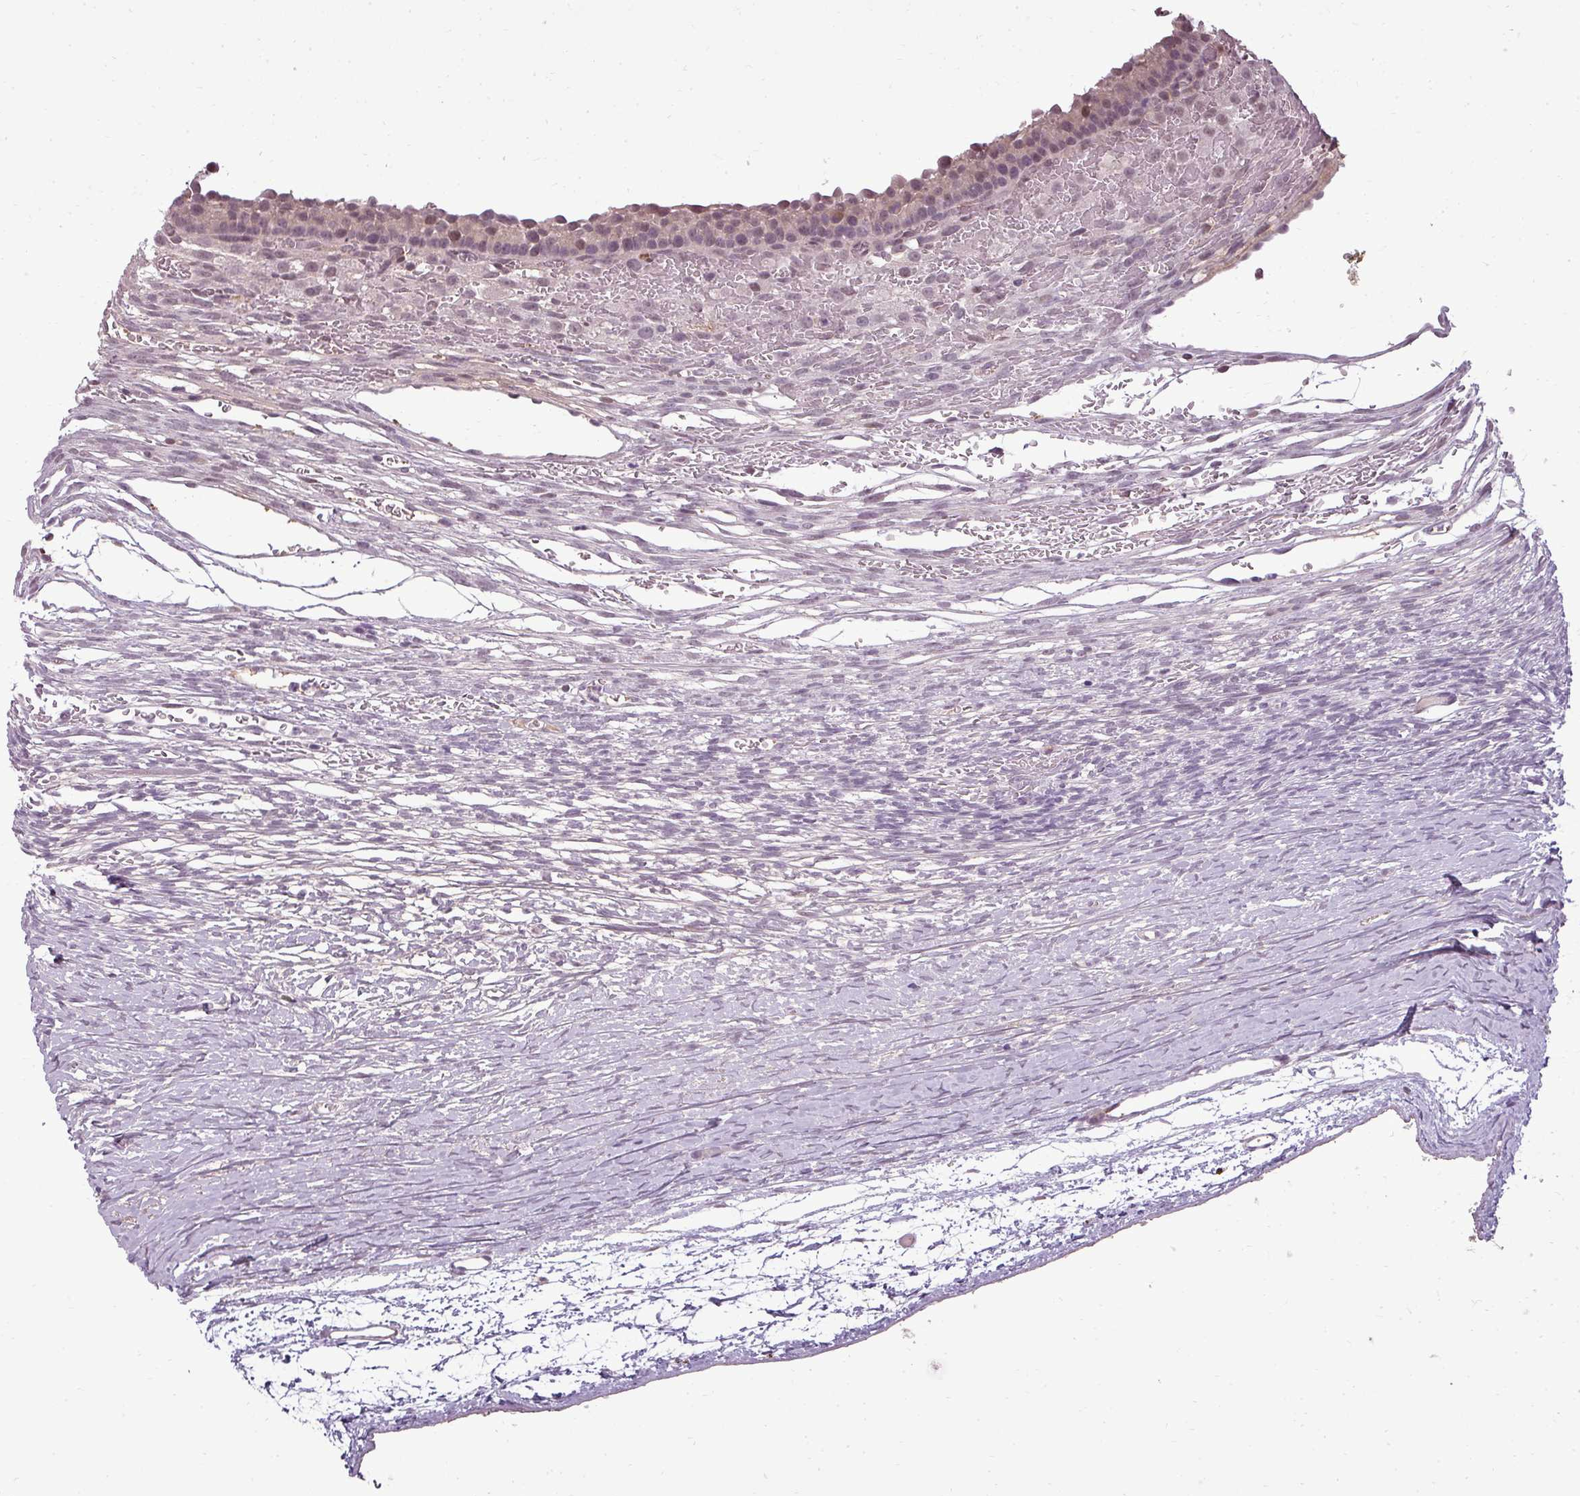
{"staining": {"intensity": "moderate", "quantity": ">75%", "location": "nuclear"}, "tissue": "ovary", "cell_type": "Follicle cells", "image_type": "normal", "snomed": [{"axis": "morphology", "description": "Normal tissue, NOS"}, {"axis": "topography", "description": "Ovary"}], "caption": "Protein staining of unremarkable ovary displays moderate nuclear positivity in approximately >75% of follicle cells. (Brightfield microscopy of DAB IHC at high magnification).", "gene": "BCAS3", "patient": {"sex": "female", "age": 39}}